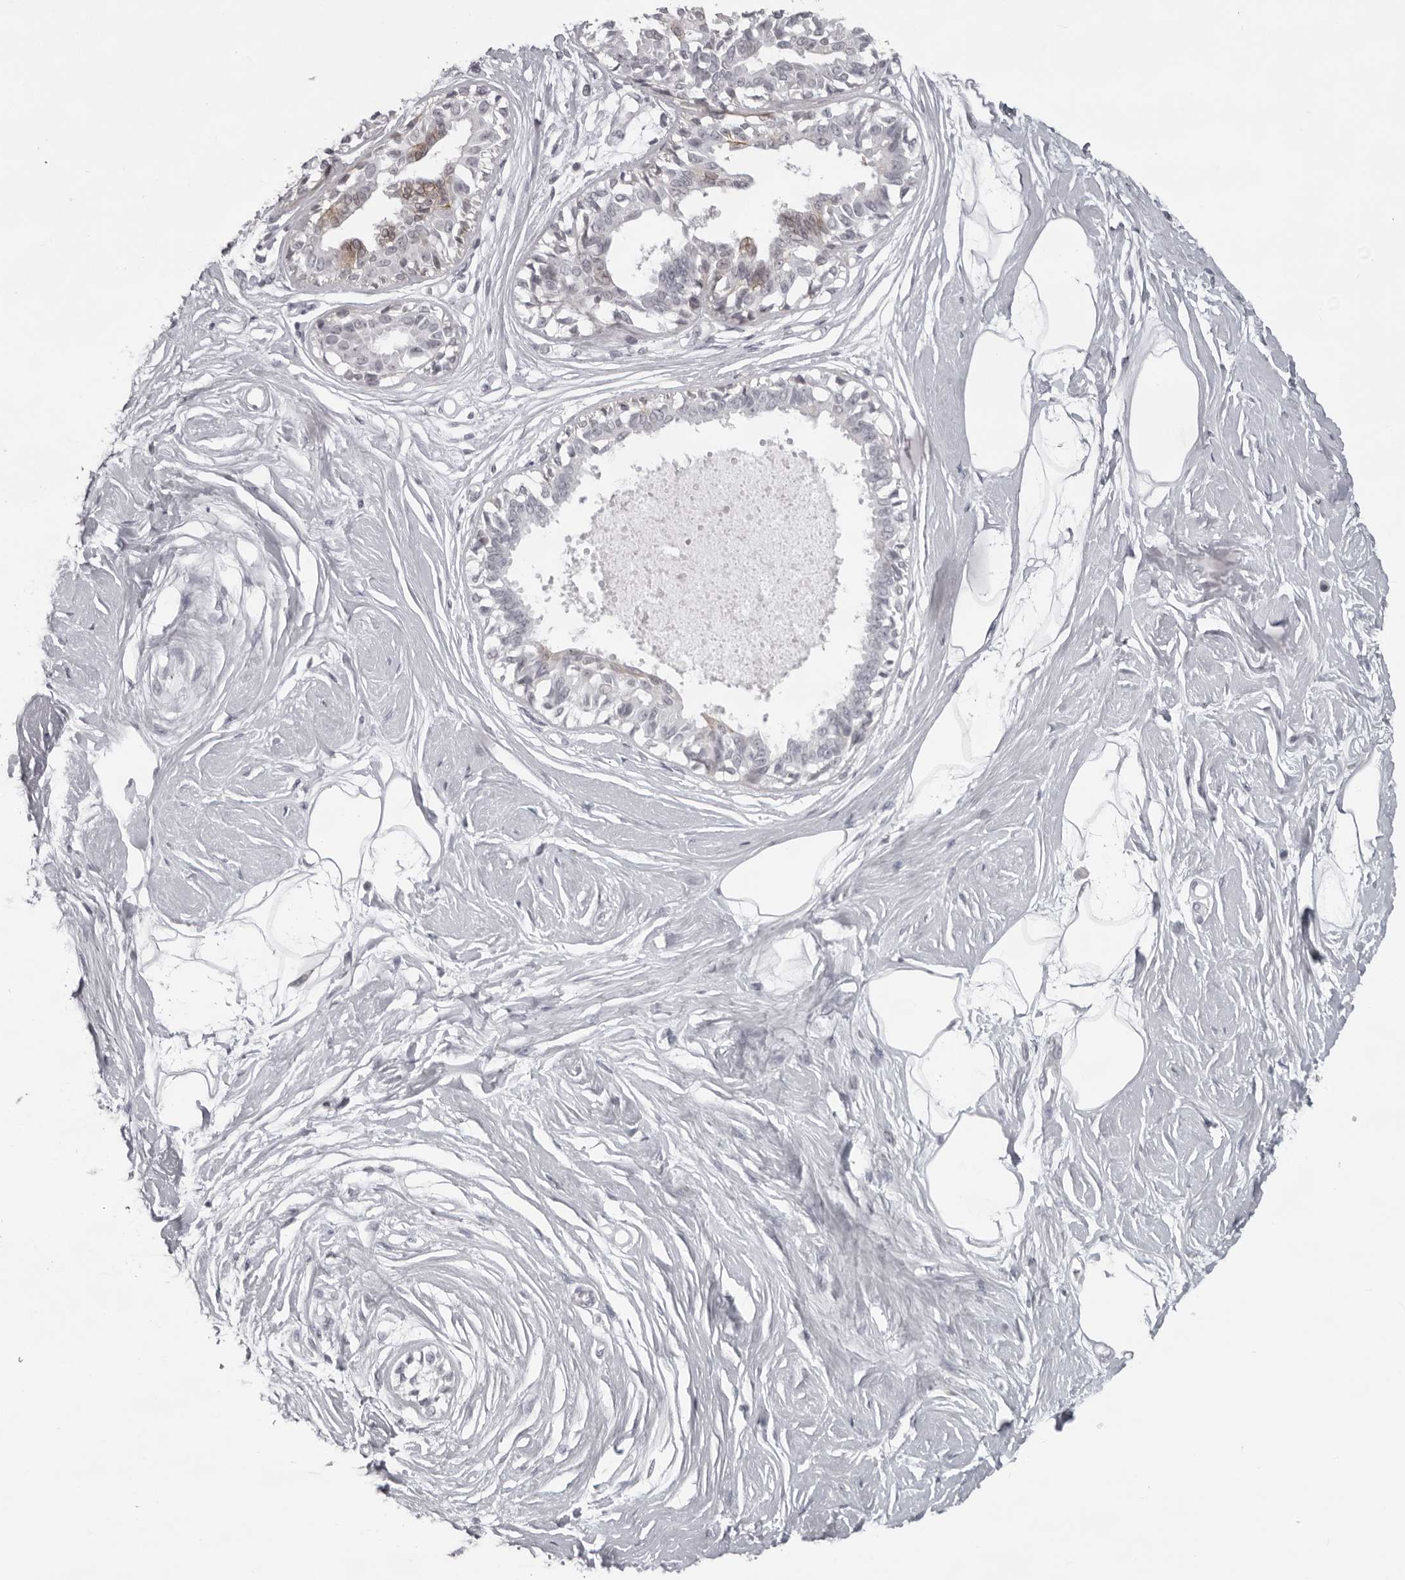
{"staining": {"intensity": "negative", "quantity": "none", "location": "none"}, "tissue": "breast", "cell_type": "Adipocytes", "image_type": "normal", "snomed": [{"axis": "morphology", "description": "Normal tissue, NOS"}, {"axis": "topography", "description": "Breast"}], "caption": "Adipocytes show no significant staining in benign breast. Brightfield microscopy of IHC stained with DAB (brown) and hematoxylin (blue), captured at high magnification.", "gene": "NUDT18", "patient": {"sex": "female", "age": 45}}